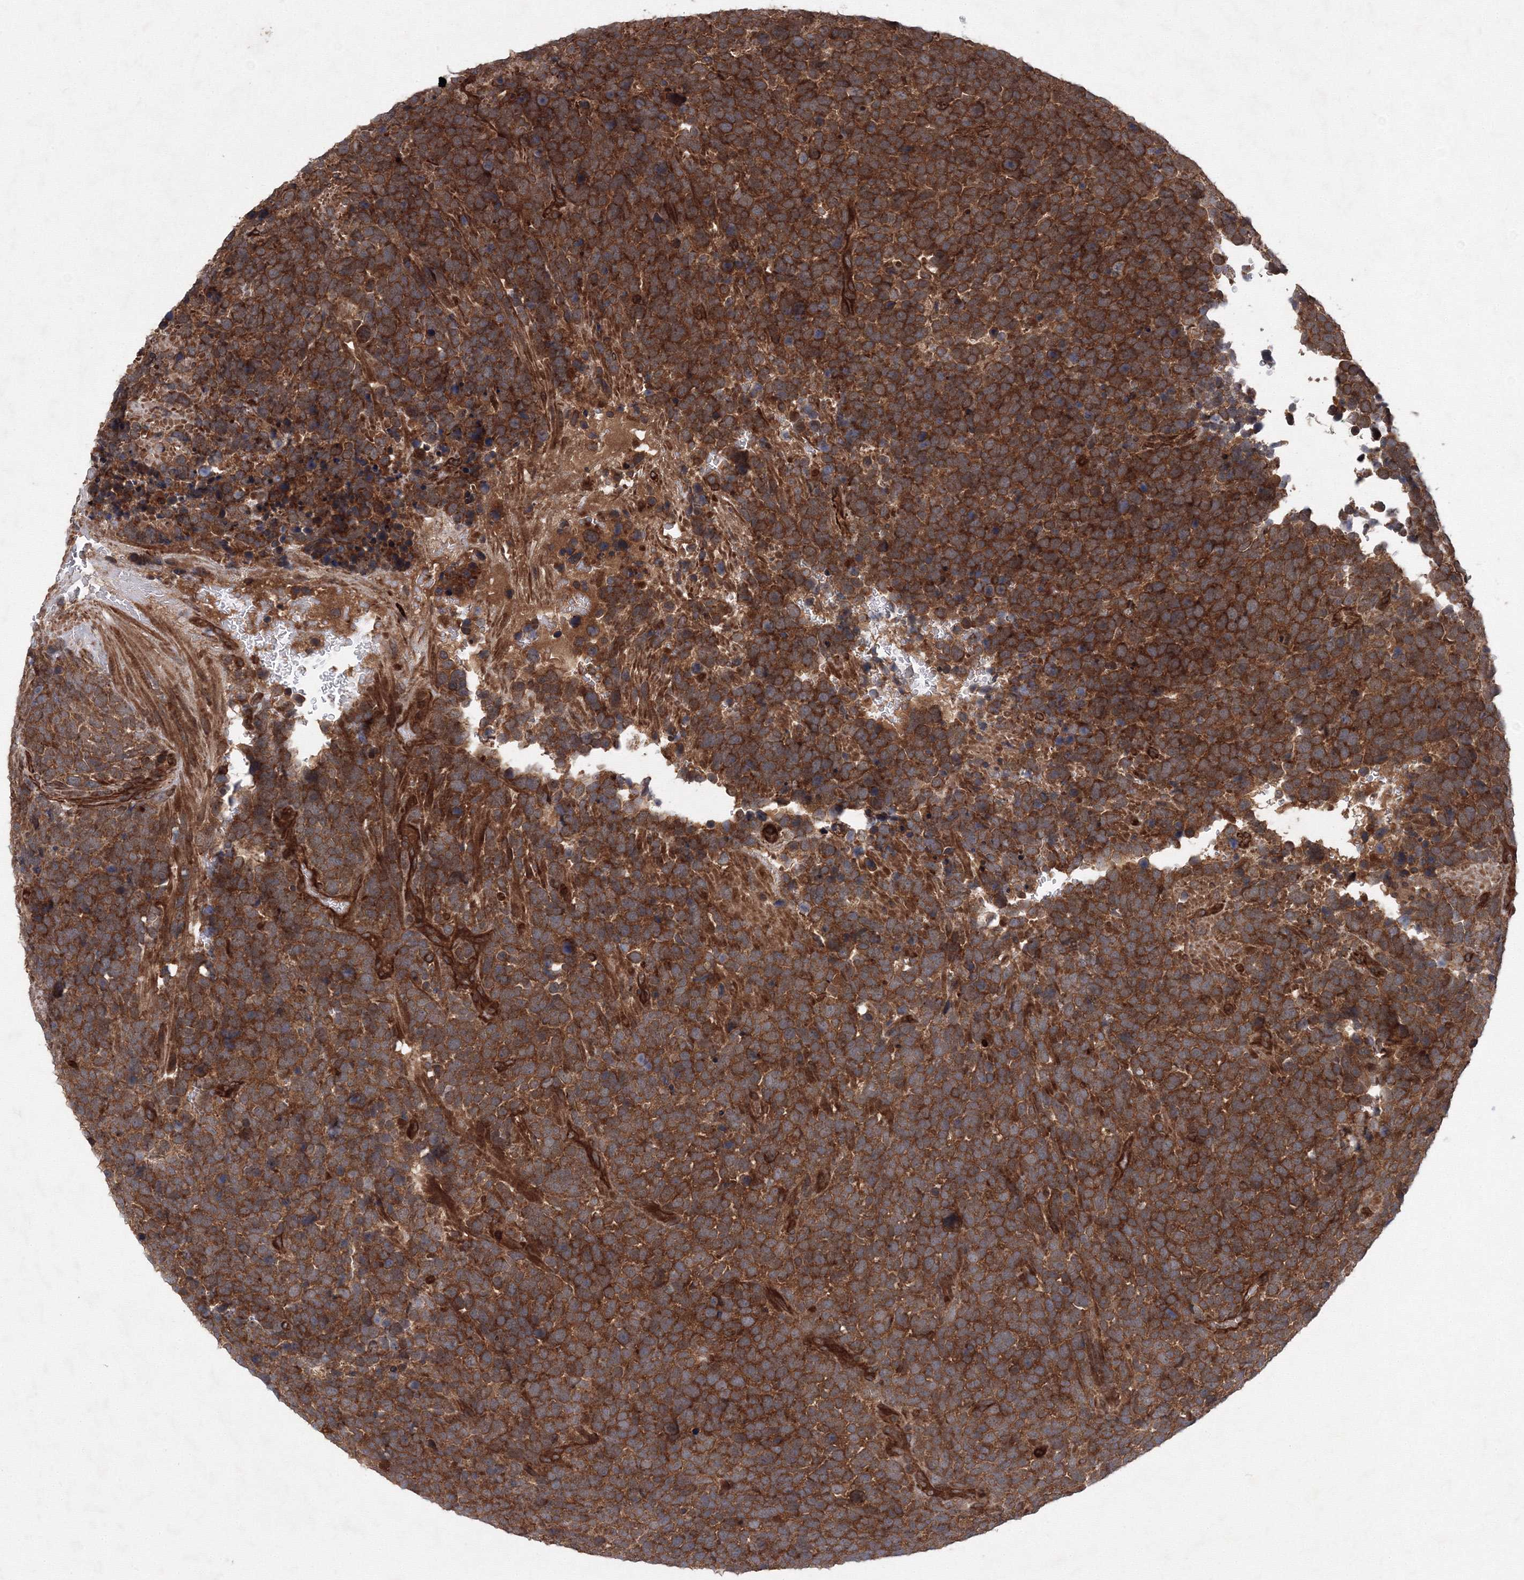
{"staining": {"intensity": "strong", "quantity": ">75%", "location": "cytoplasmic/membranous"}, "tissue": "urothelial cancer", "cell_type": "Tumor cells", "image_type": "cancer", "snomed": [{"axis": "morphology", "description": "Urothelial carcinoma, High grade"}, {"axis": "topography", "description": "Urinary bladder"}], "caption": "Immunohistochemistry of urothelial cancer reveals high levels of strong cytoplasmic/membranous expression in approximately >75% of tumor cells.", "gene": "ATG3", "patient": {"sex": "female", "age": 82}}